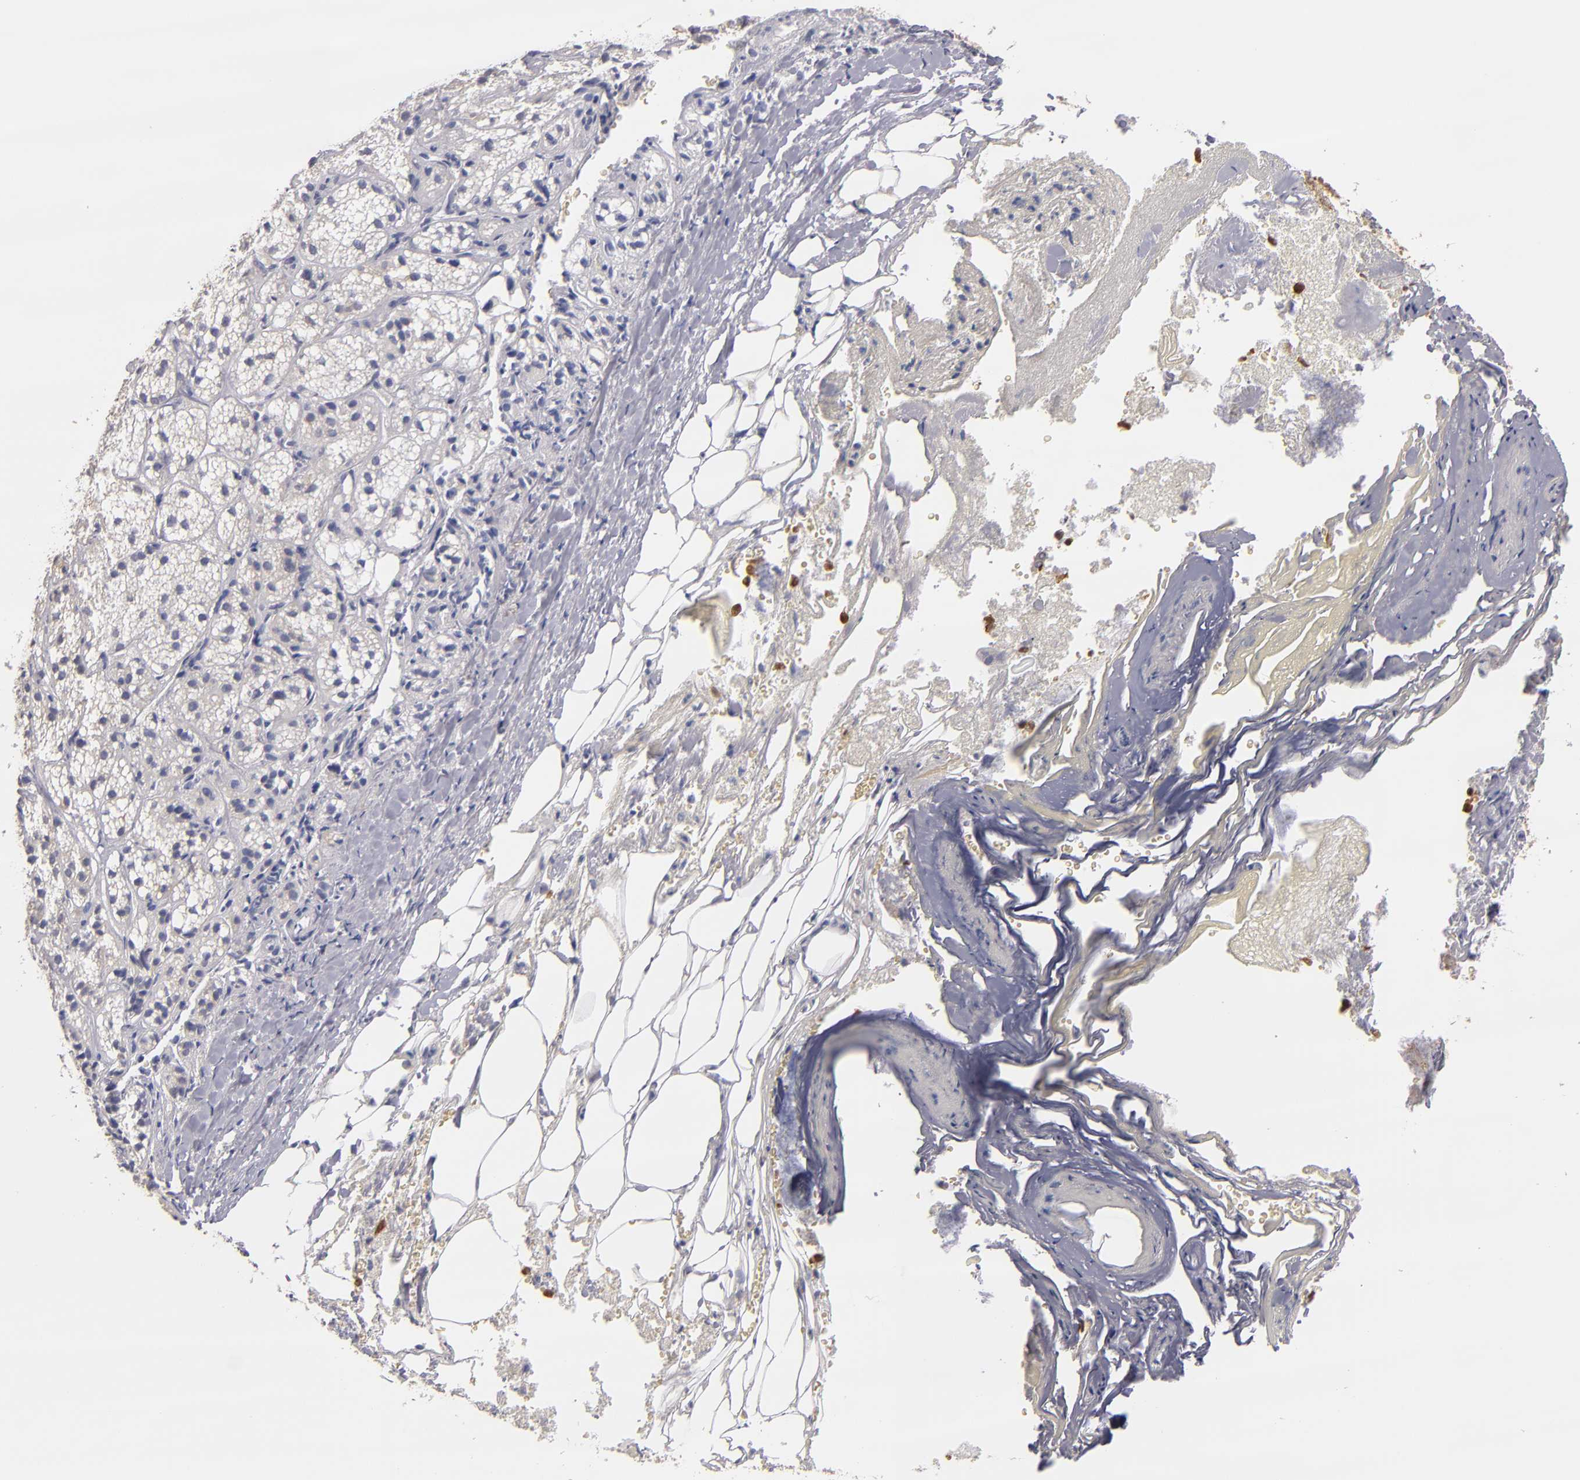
{"staining": {"intensity": "weak", "quantity": "25%-75%", "location": "cytoplasmic/membranous"}, "tissue": "adrenal gland", "cell_type": "Glandular cells", "image_type": "normal", "snomed": [{"axis": "morphology", "description": "Normal tissue, NOS"}, {"axis": "topography", "description": "Adrenal gland"}], "caption": "DAB (3,3'-diaminobenzidine) immunohistochemical staining of unremarkable human adrenal gland shows weak cytoplasmic/membranous protein staining in approximately 25%-75% of glandular cells.", "gene": "PRKCD", "patient": {"sex": "female", "age": 71}}